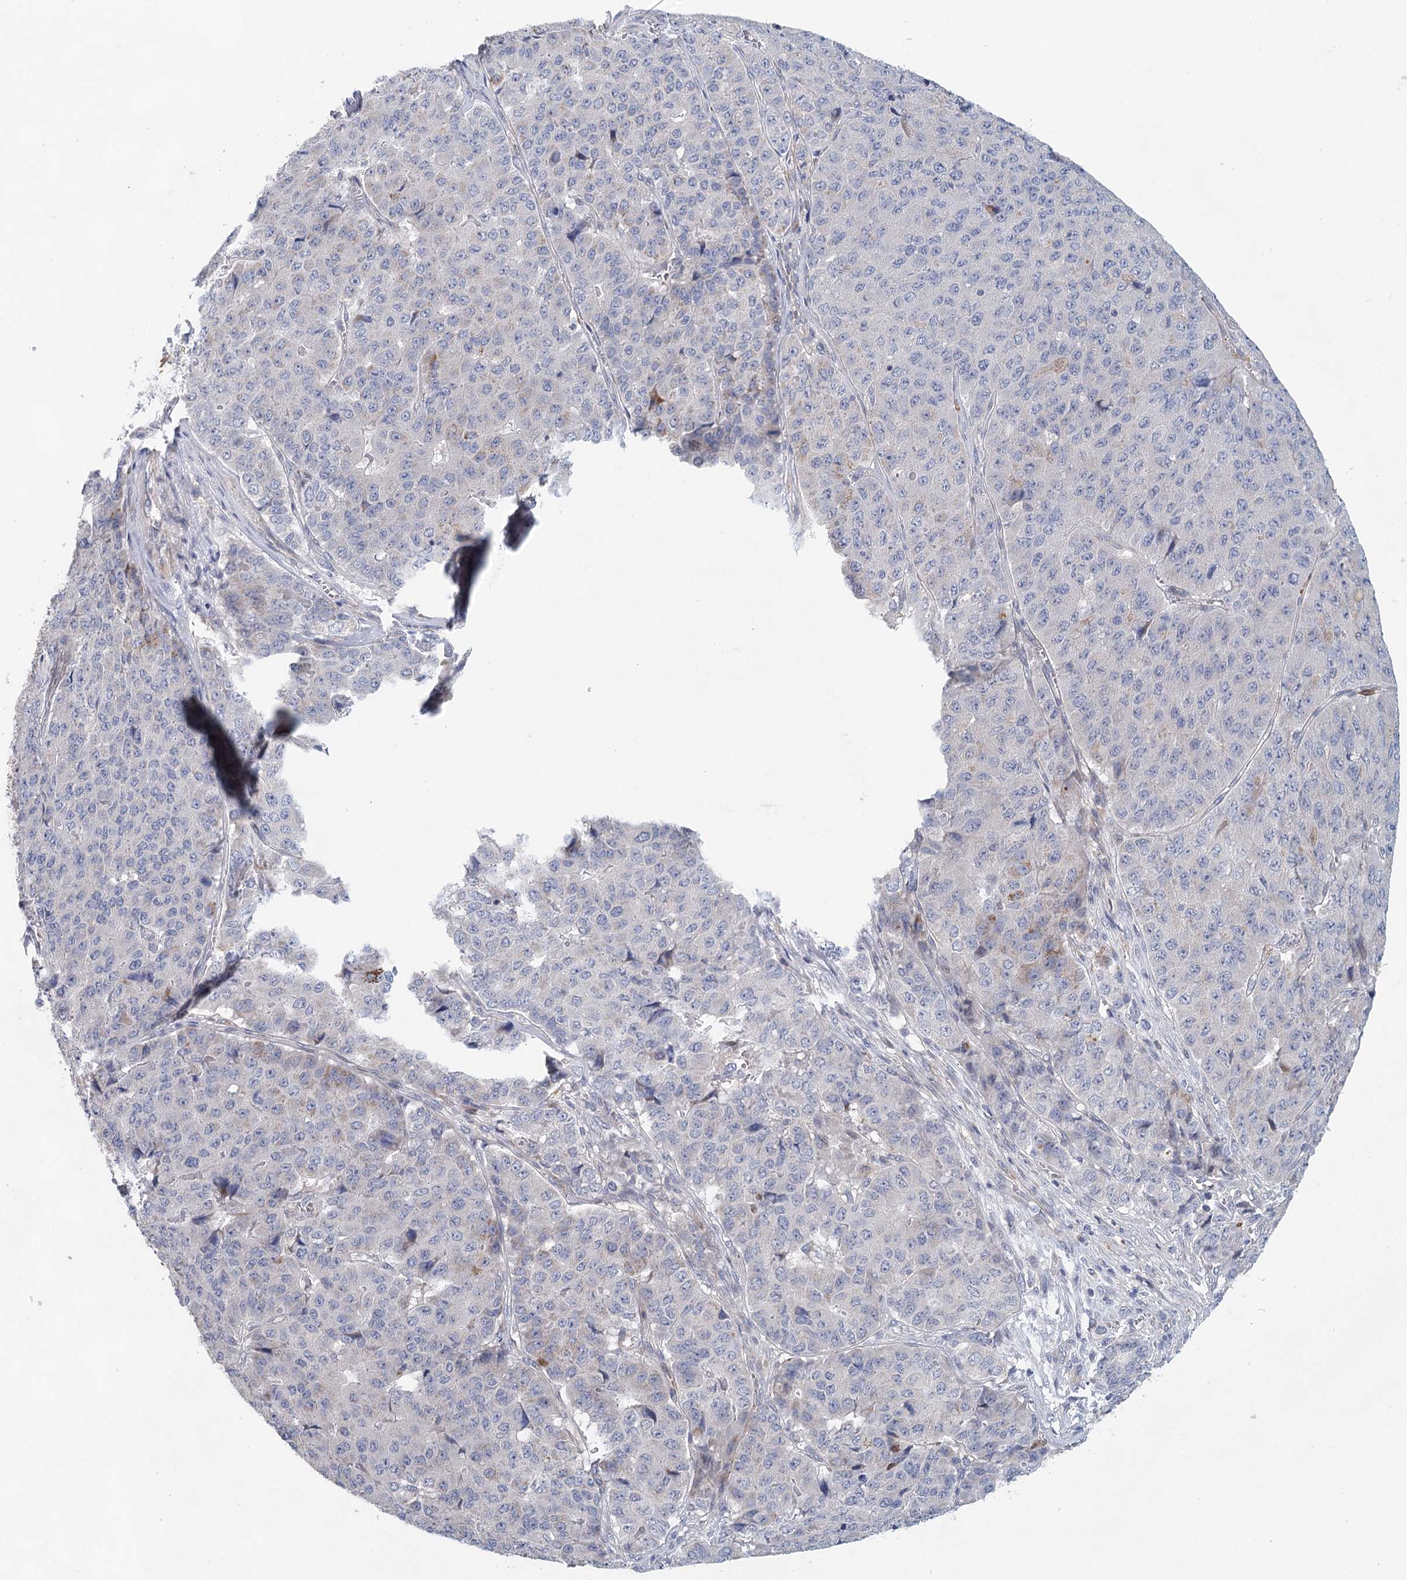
{"staining": {"intensity": "negative", "quantity": "none", "location": "none"}, "tissue": "pancreatic cancer", "cell_type": "Tumor cells", "image_type": "cancer", "snomed": [{"axis": "morphology", "description": "Adenocarcinoma, NOS"}, {"axis": "topography", "description": "Pancreas"}], "caption": "An image of pancreatic adenocarcinoma stained for a protein exhibits no brown staining in tumor cells. Brightfield microscopy of immunohistochemistry (IHC) stained with DAB (3,3'-diaminobenzidine) (brown) and hematoxylin (blue), captured at high magnification.", "gene": "SLC19A3", "patient": {"sex": "male", "age": 50}}